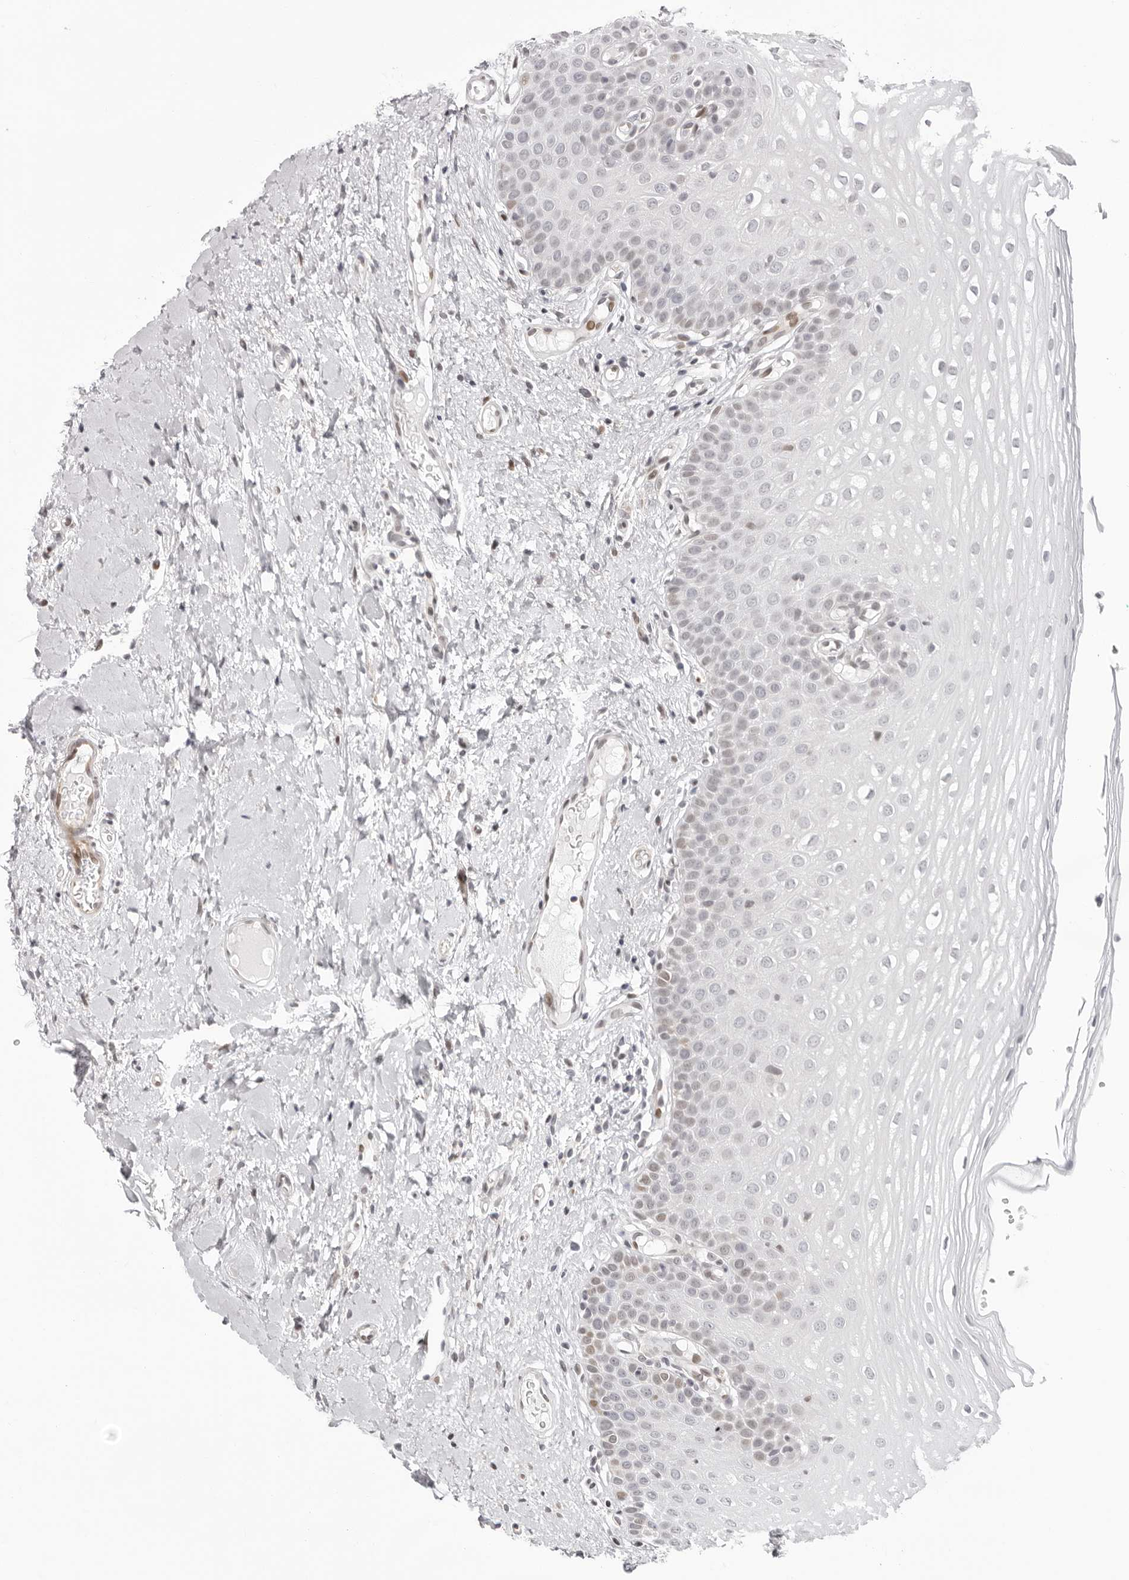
{"staining": {"intensity": "weak", "quantity": "<25%", "location": "nuclear"}, "tissue": "oral mucosa", "cell_type": "Squamous epithelial cells", "image_type": "normal", "snomed": [{"axis": "morphology", "description": "Normal tissue, NOS"}, {"axis": "topography", "description": "Oral tissue"}], "caption": "This is an immunohistochemistry micrograph of benign human oral mucosa. There is no positivity in squamous epithelial cells.", "gene": "NTPCR", "patient": {"sex": "female", "age": 56}}